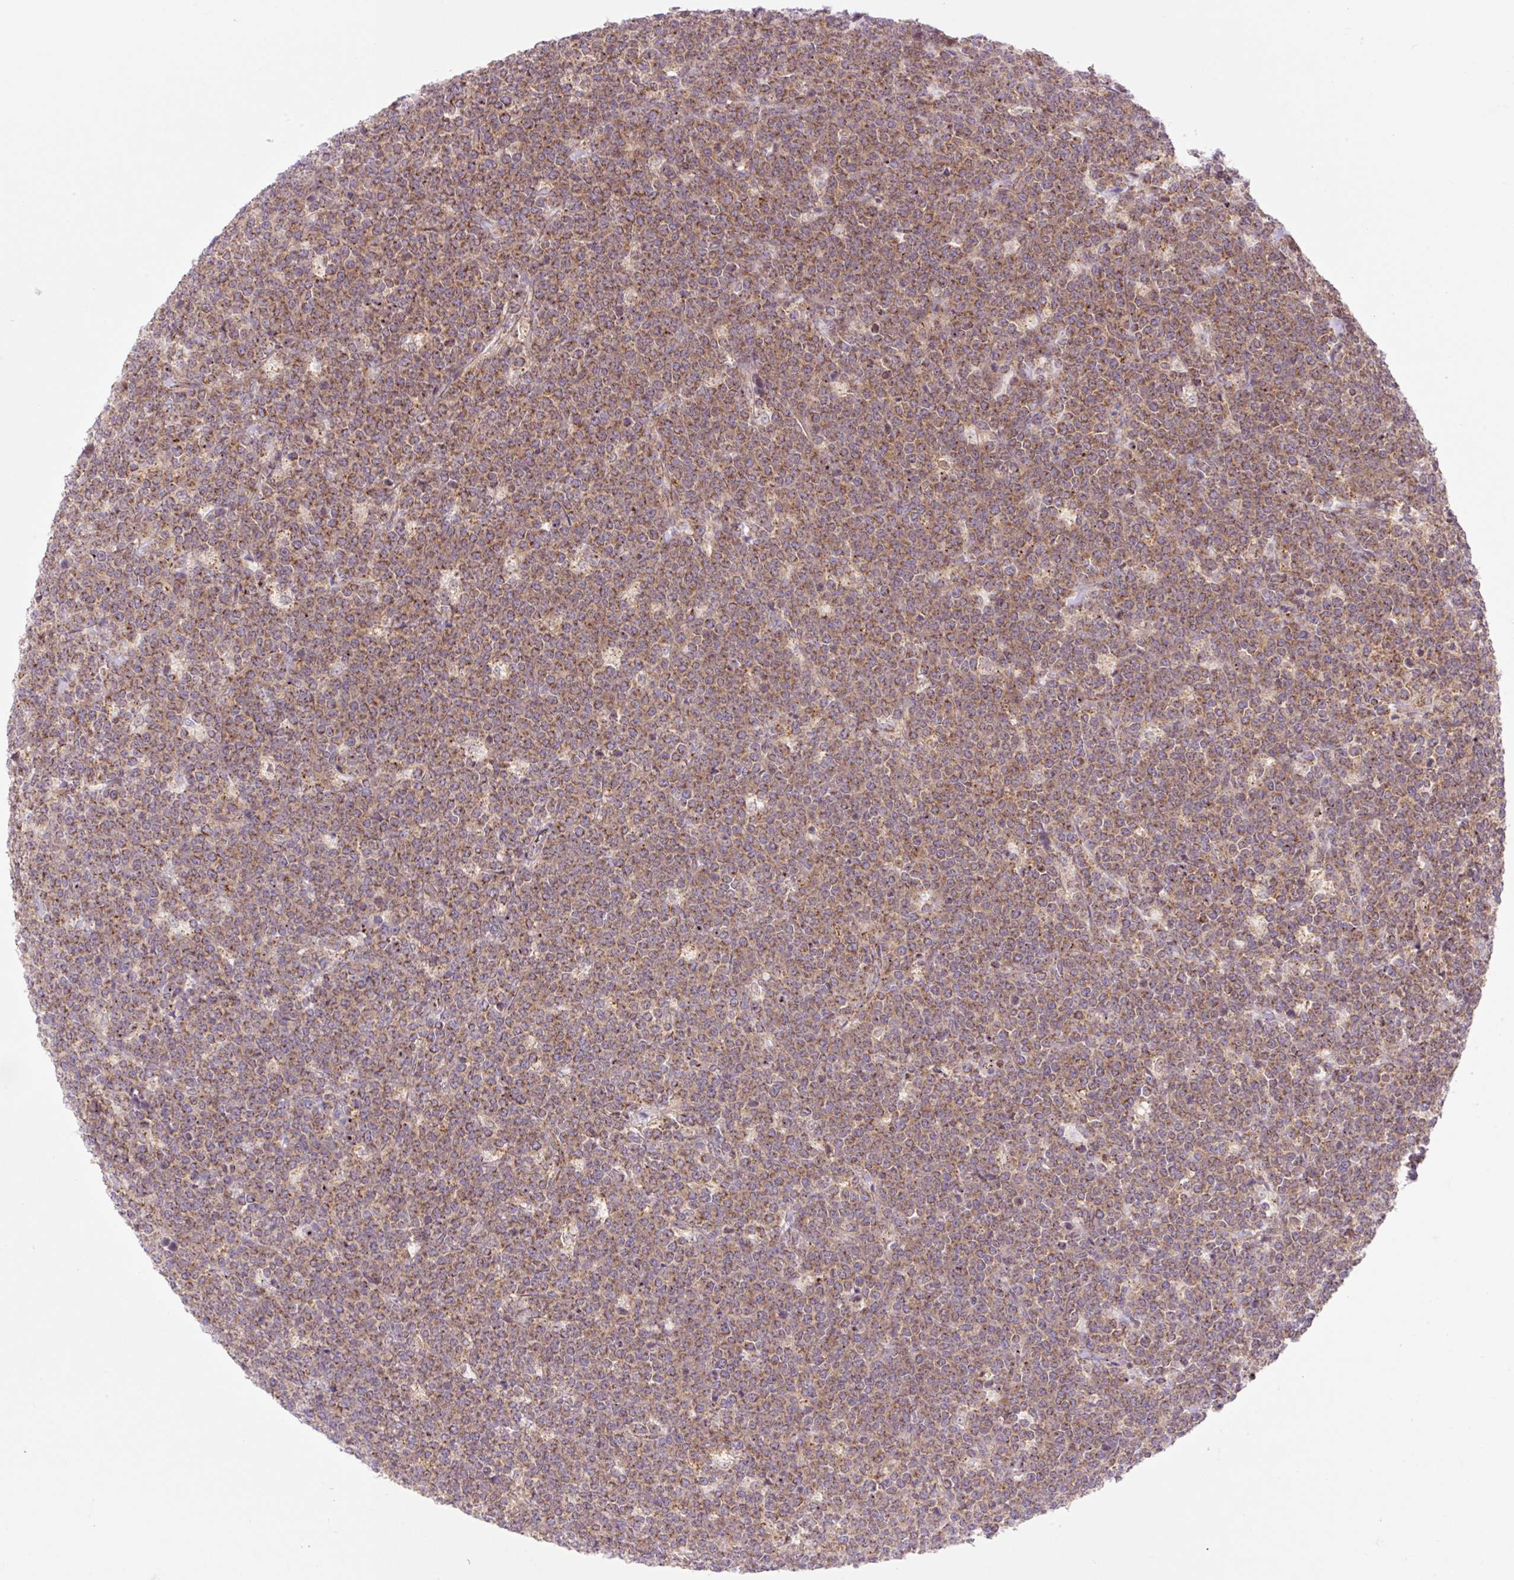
{"staining": {"intensity": "moderate", "quantity": ">75%", "location": "cytoplasmic/membranous"}, "tissue": "lymphoma", "cell_type": "Tumor cells", "image_type": "cancer", "snomed": [{"axis": "morphology", "description": "Malignant lymphoma, non-Hodgkin's type, High grade"}, {"axis": "topography", "description": "Small intestine"}, {"axis": "topography", "description": "Colon"}], "caption": "Immunohistochemical staining of human high-grade malignant lymphoma, non-Hodgkin's type exhibits moderate cytoplasmic/membranous protein expression in approximately >75% of tumor cells.", "gene": "VPS4A", "patient": {"sex": "male", "age": 8}}